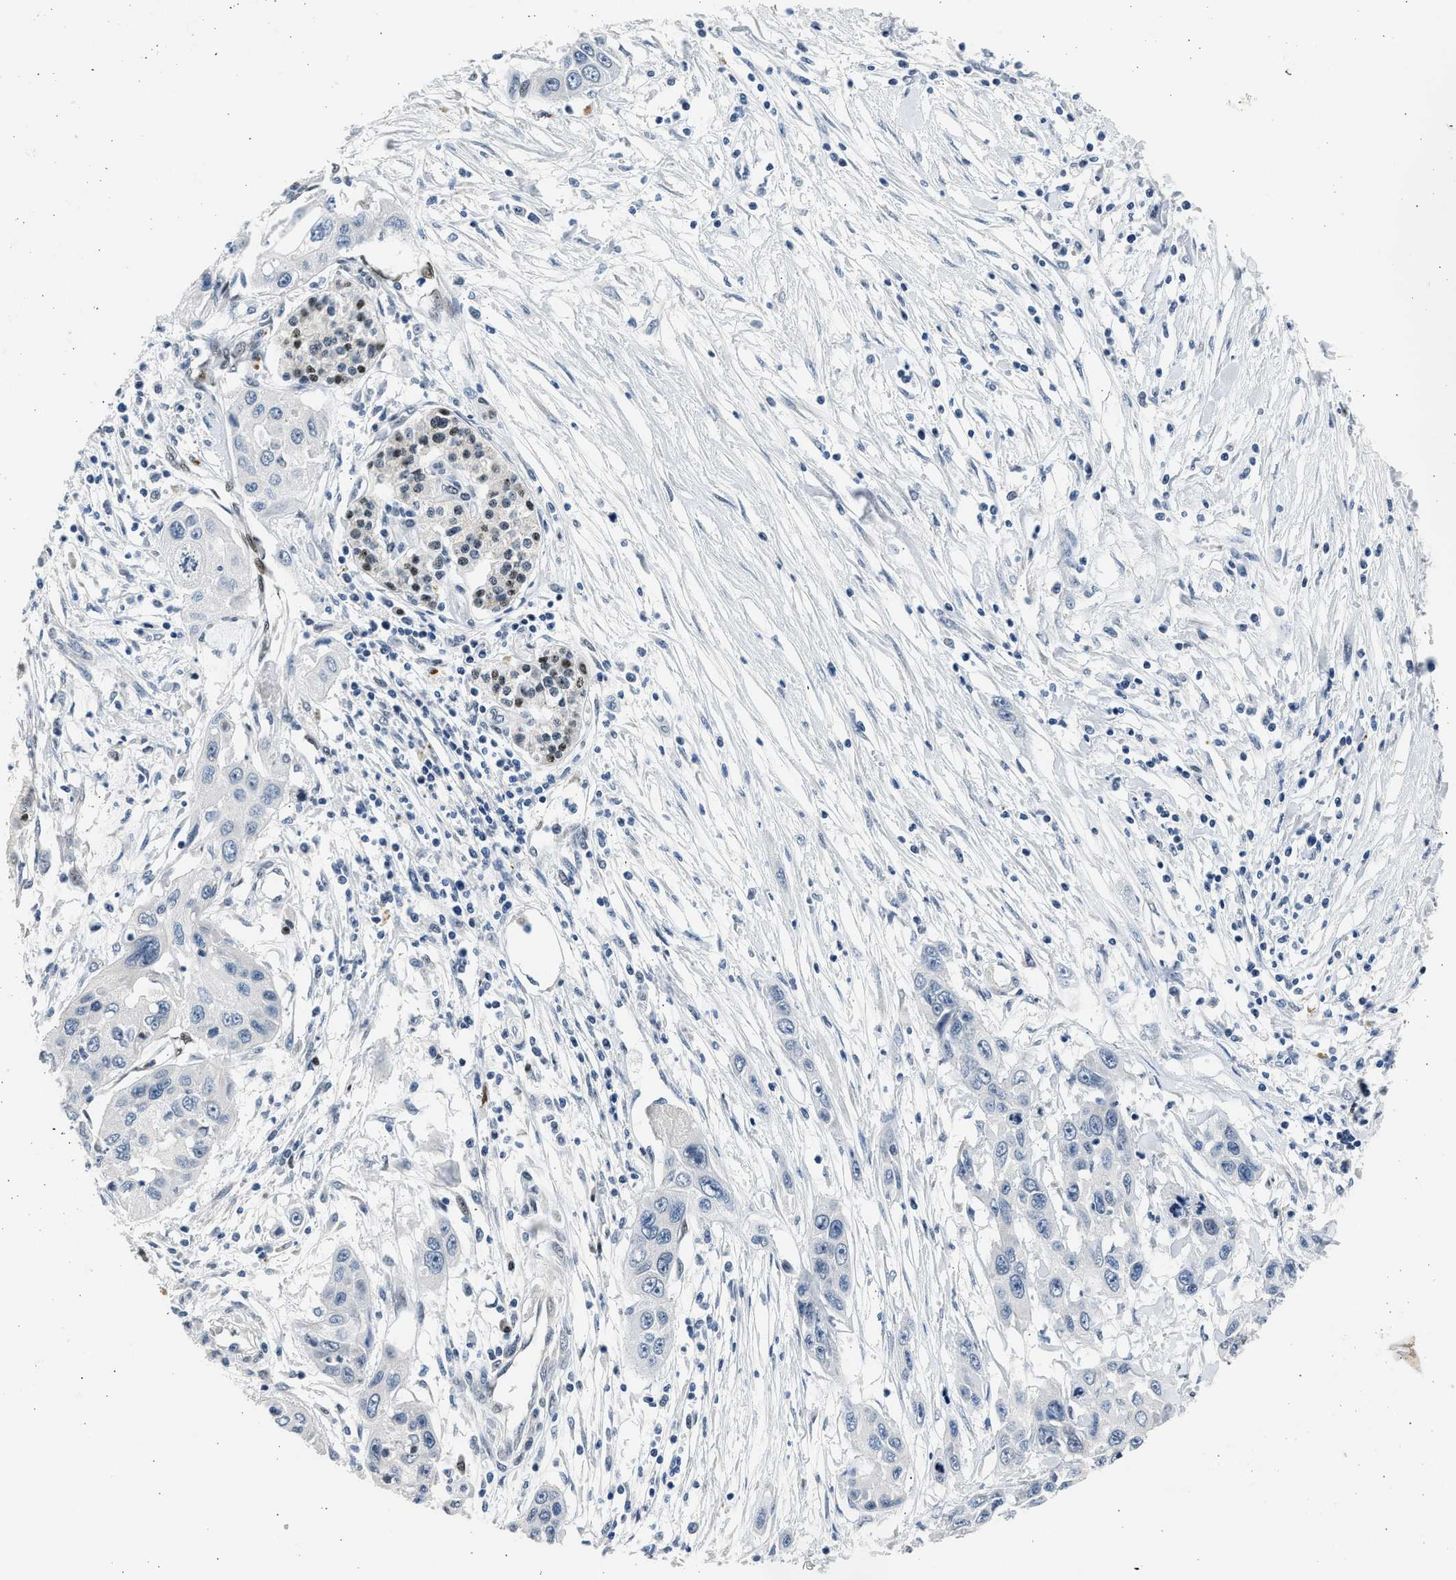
{"staining": {"intensity": "negative", "quantity": "none", "location": "none"}, "tissue": "pancreatic cancer", "cell_type": "Tumor cells", "image_type": "cancer", "snomed": [{"axis": "morphology", "description": "Adenocarcinoma, NOS"}, {"axis": "topography", "description": "Pancreas"}], "caption": "An immunohistochemistry histopathology image of pancreatic cancer (adenocarcinoma) is shown. There is no staining in tumor cells of pancreatic cancer (adenocarcinoma).", "gene": "HMGN3", "patient": {"sex": "female", "age": 70}}